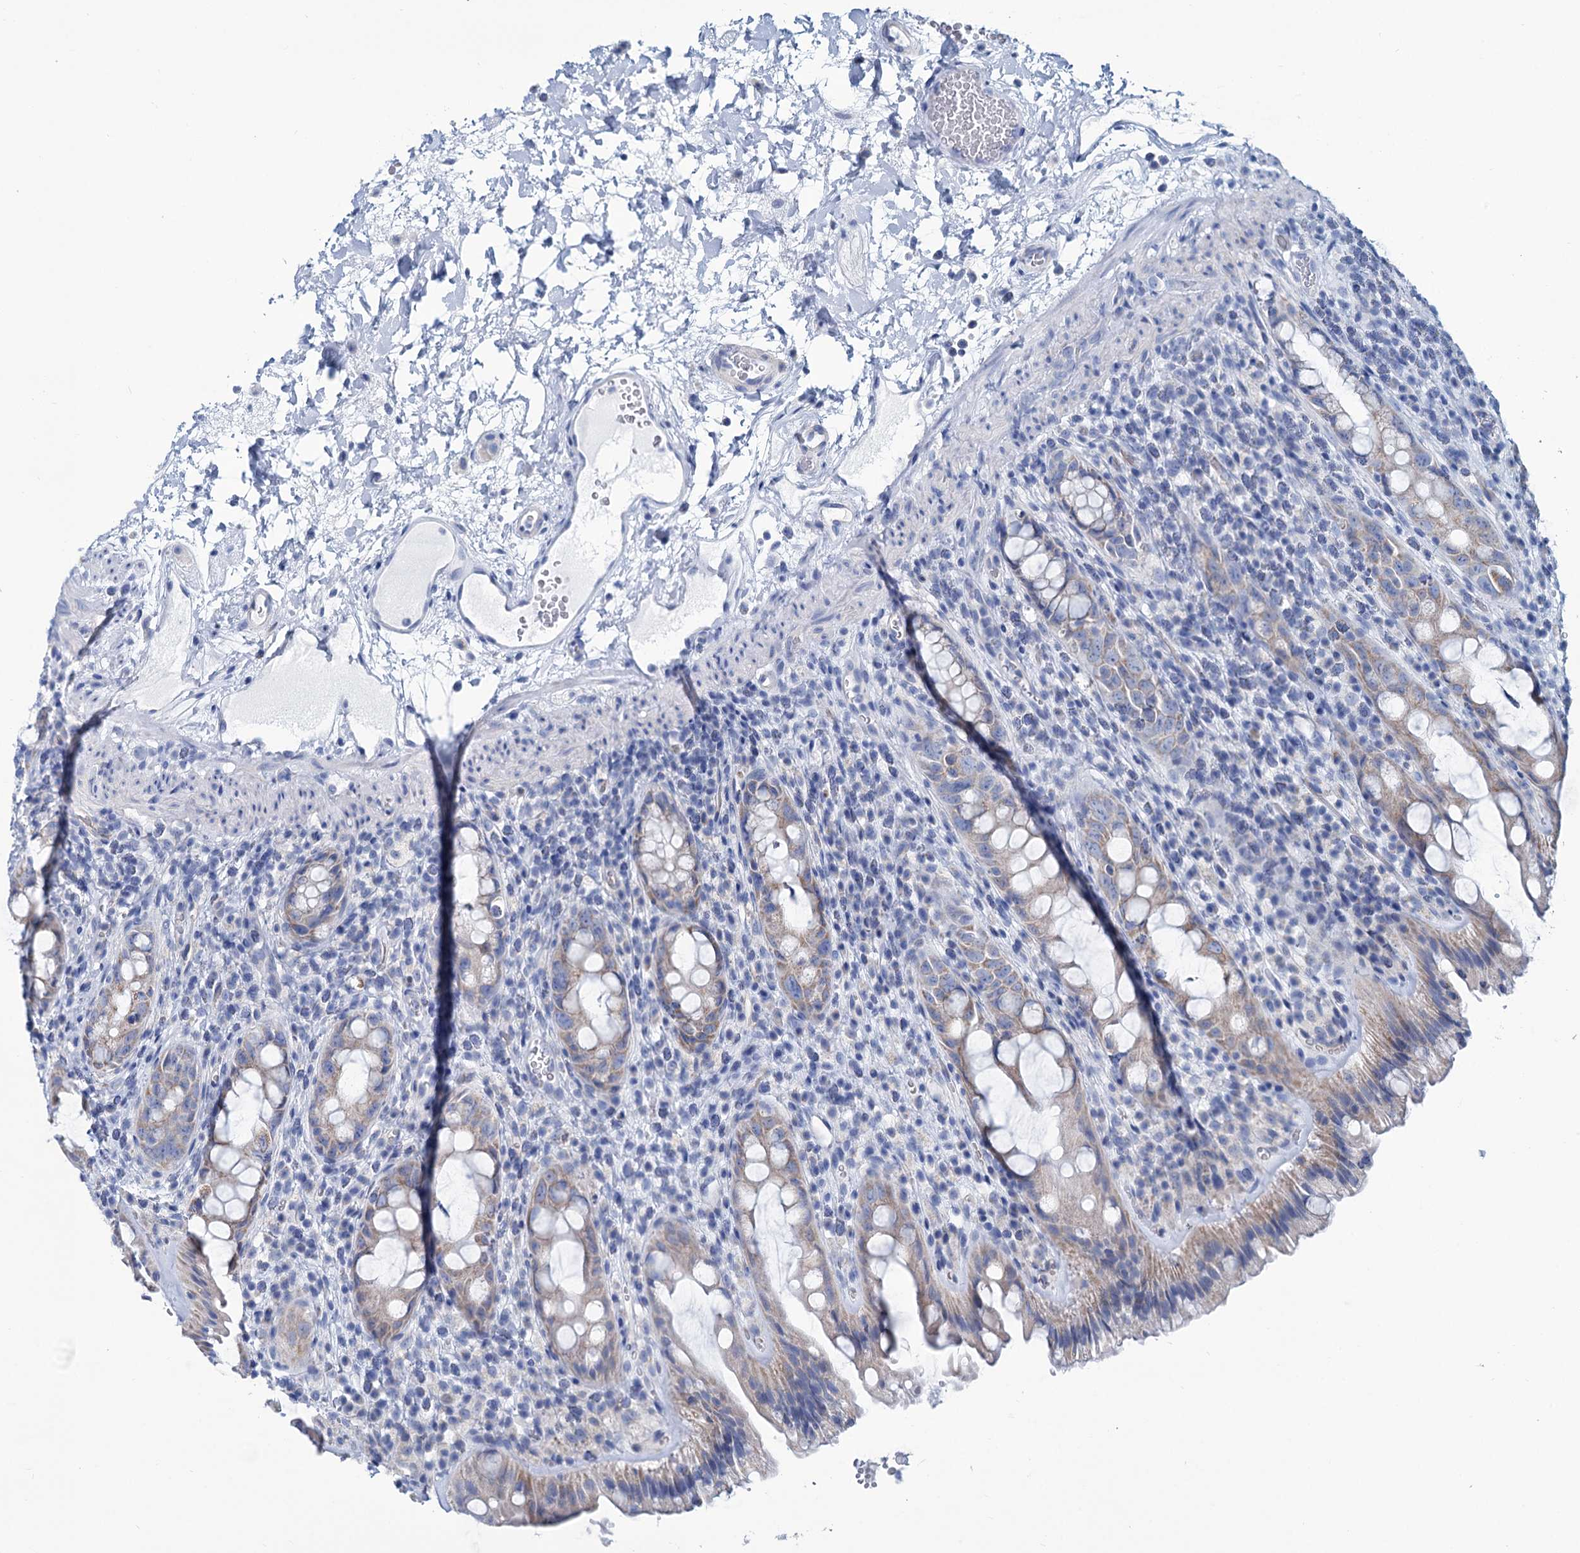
{"staining": {"intensity": "weak", "quantity": "<25%", "location": "cytoplasmic/membranous"}, "tissue": "rectum", "cell_type": "Glandular cells", "image_type": "normal", "snomed": [{"axis": "morphology", "description": "Normal tissue, NOS"}, {"axis": "topography", "description": "Rectum"}], "caption": "Immunohistochemical staining of normal rectum exhibits no significant expression in glandular cells.", "gene": "SLC1A3", "patient": {"sex": "female", "age": 57}}